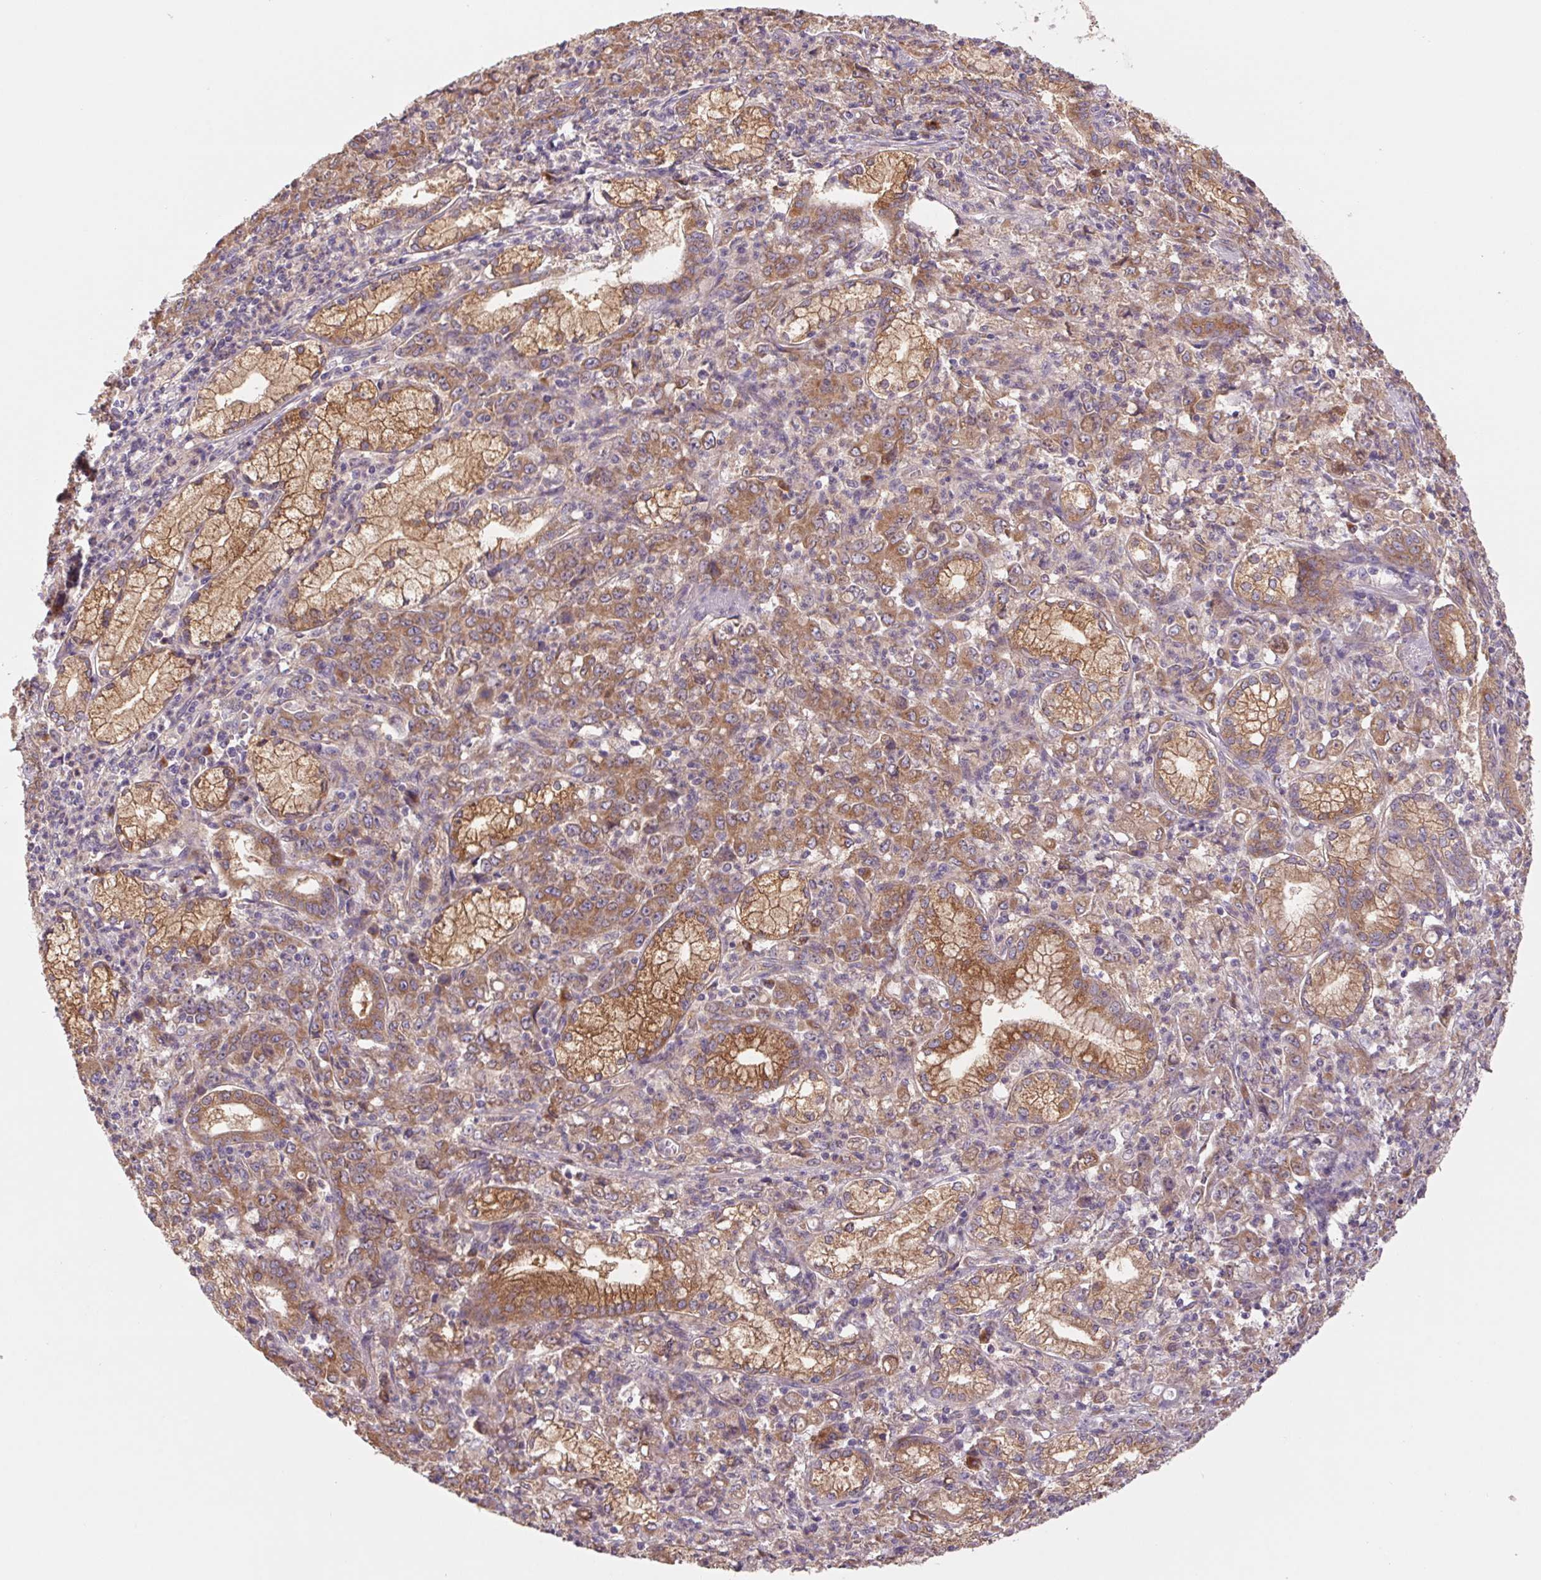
{"staining": {"intensity": "moderate", "quantity": ">75%", "location": "cytoplasmic/membranous"}, "tissue": "stomach cancer", "cell_type": "Tumor cells", "image_type": "cancer", "snomed": [{"axis": "morphology", "description": "Adenocarcinoma, NOS"}, {"axis": "topography", "description": "Stomach, lower"}], "caption": "Stomach cancer stained with DAB immunohistochemistry (IHC) exhibits medium levels of moderate cytoplasmic/membranous positivity in approximately >75% of tumor cells. (IHC, brightfield microscopy, high magnification).", "gene": "RAB1A", "patient": {"sex": "female", "age": 71}}